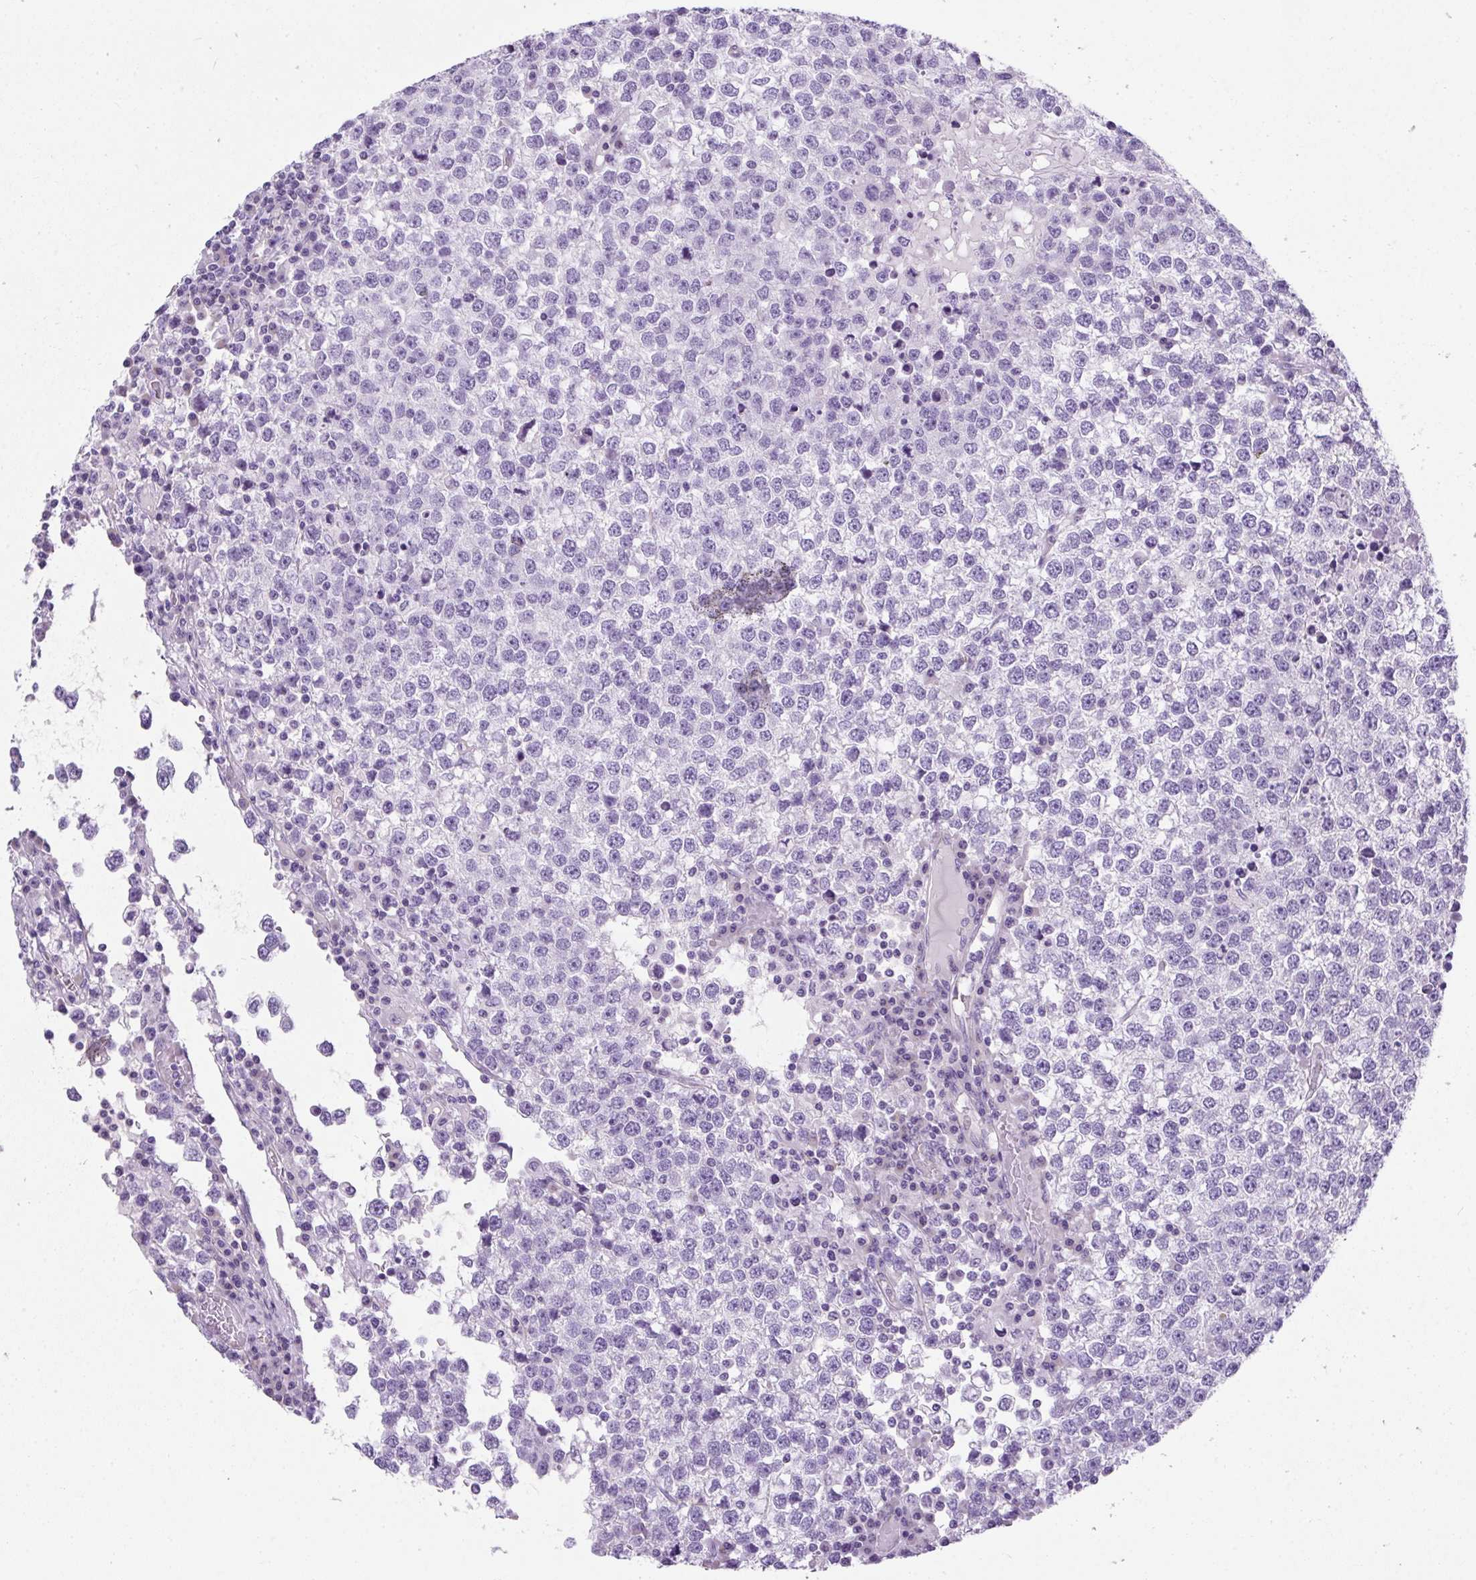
{"staining": {"intensity": "negative", "quantity": "none", "location": "none"}, "tissue": "testis cancer", "cell_type": "Tumor cells", "image_type": "cancer", "snomed": [{"axis": "morphology", "description": "Seminoma, NOS"}, {"axis": "topography", "description": "Testis"}], "caption": "Histopathology image shows no significant protein staining in tumor cells of testis cancer (seminoma).", "gene": "PLPPR3", "patient": {"sex": "male", "age": 65}}